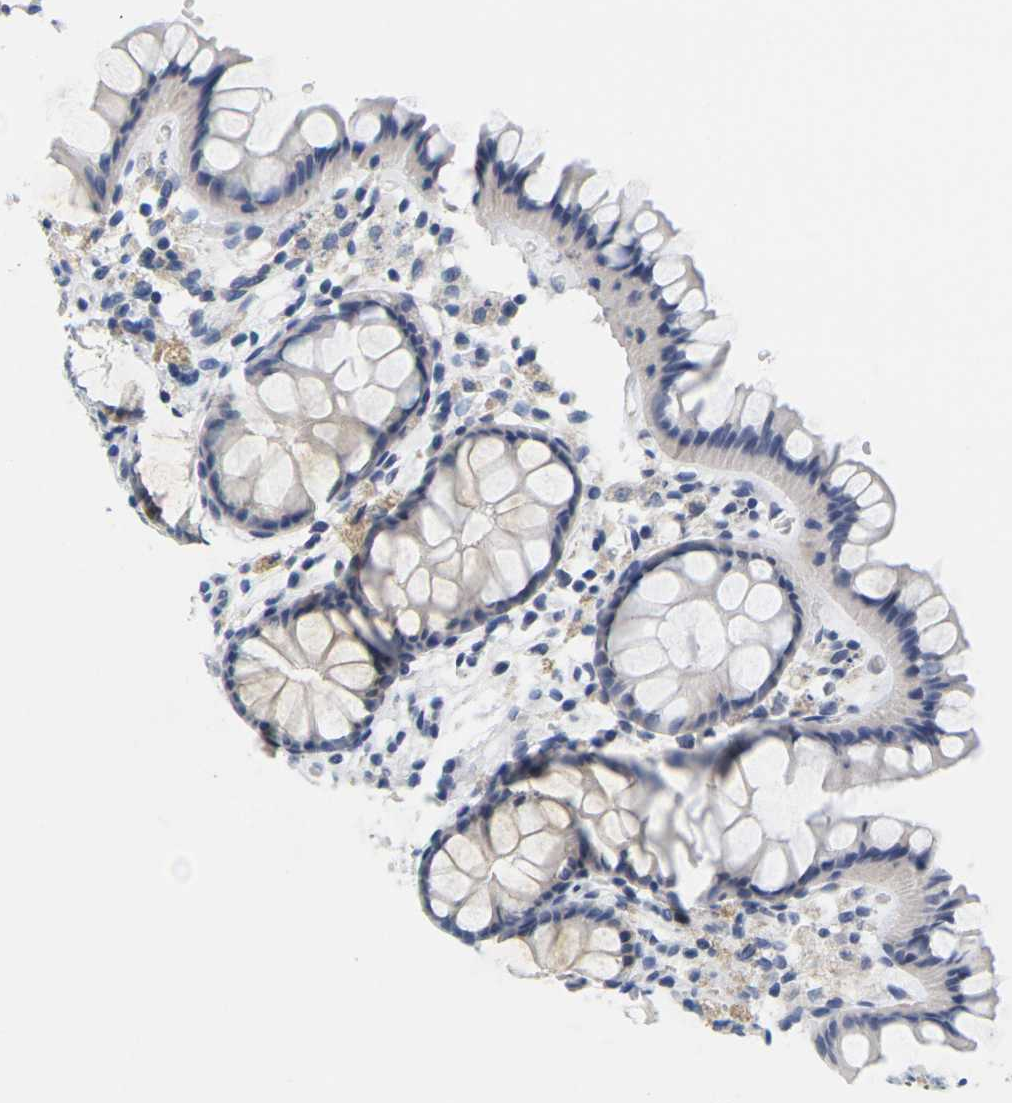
{"staining": {"intensity": "negative", "quantity": "none", "location": "none"}, "tissue": "colon", "cell_type": "Endothelial cells", "image_type": "normal", "snomed": [{"axis": "morphology", "description": "Normal tissue, NOS"}, {"axis": "topography", "description": "Colon"}], "caption": "DAB immunohistochemical staining of benign colon demonstrates no significant staining in endothelial cells.", "gene": "KLK5", "patient": {"sex": "female", "age": 55}}